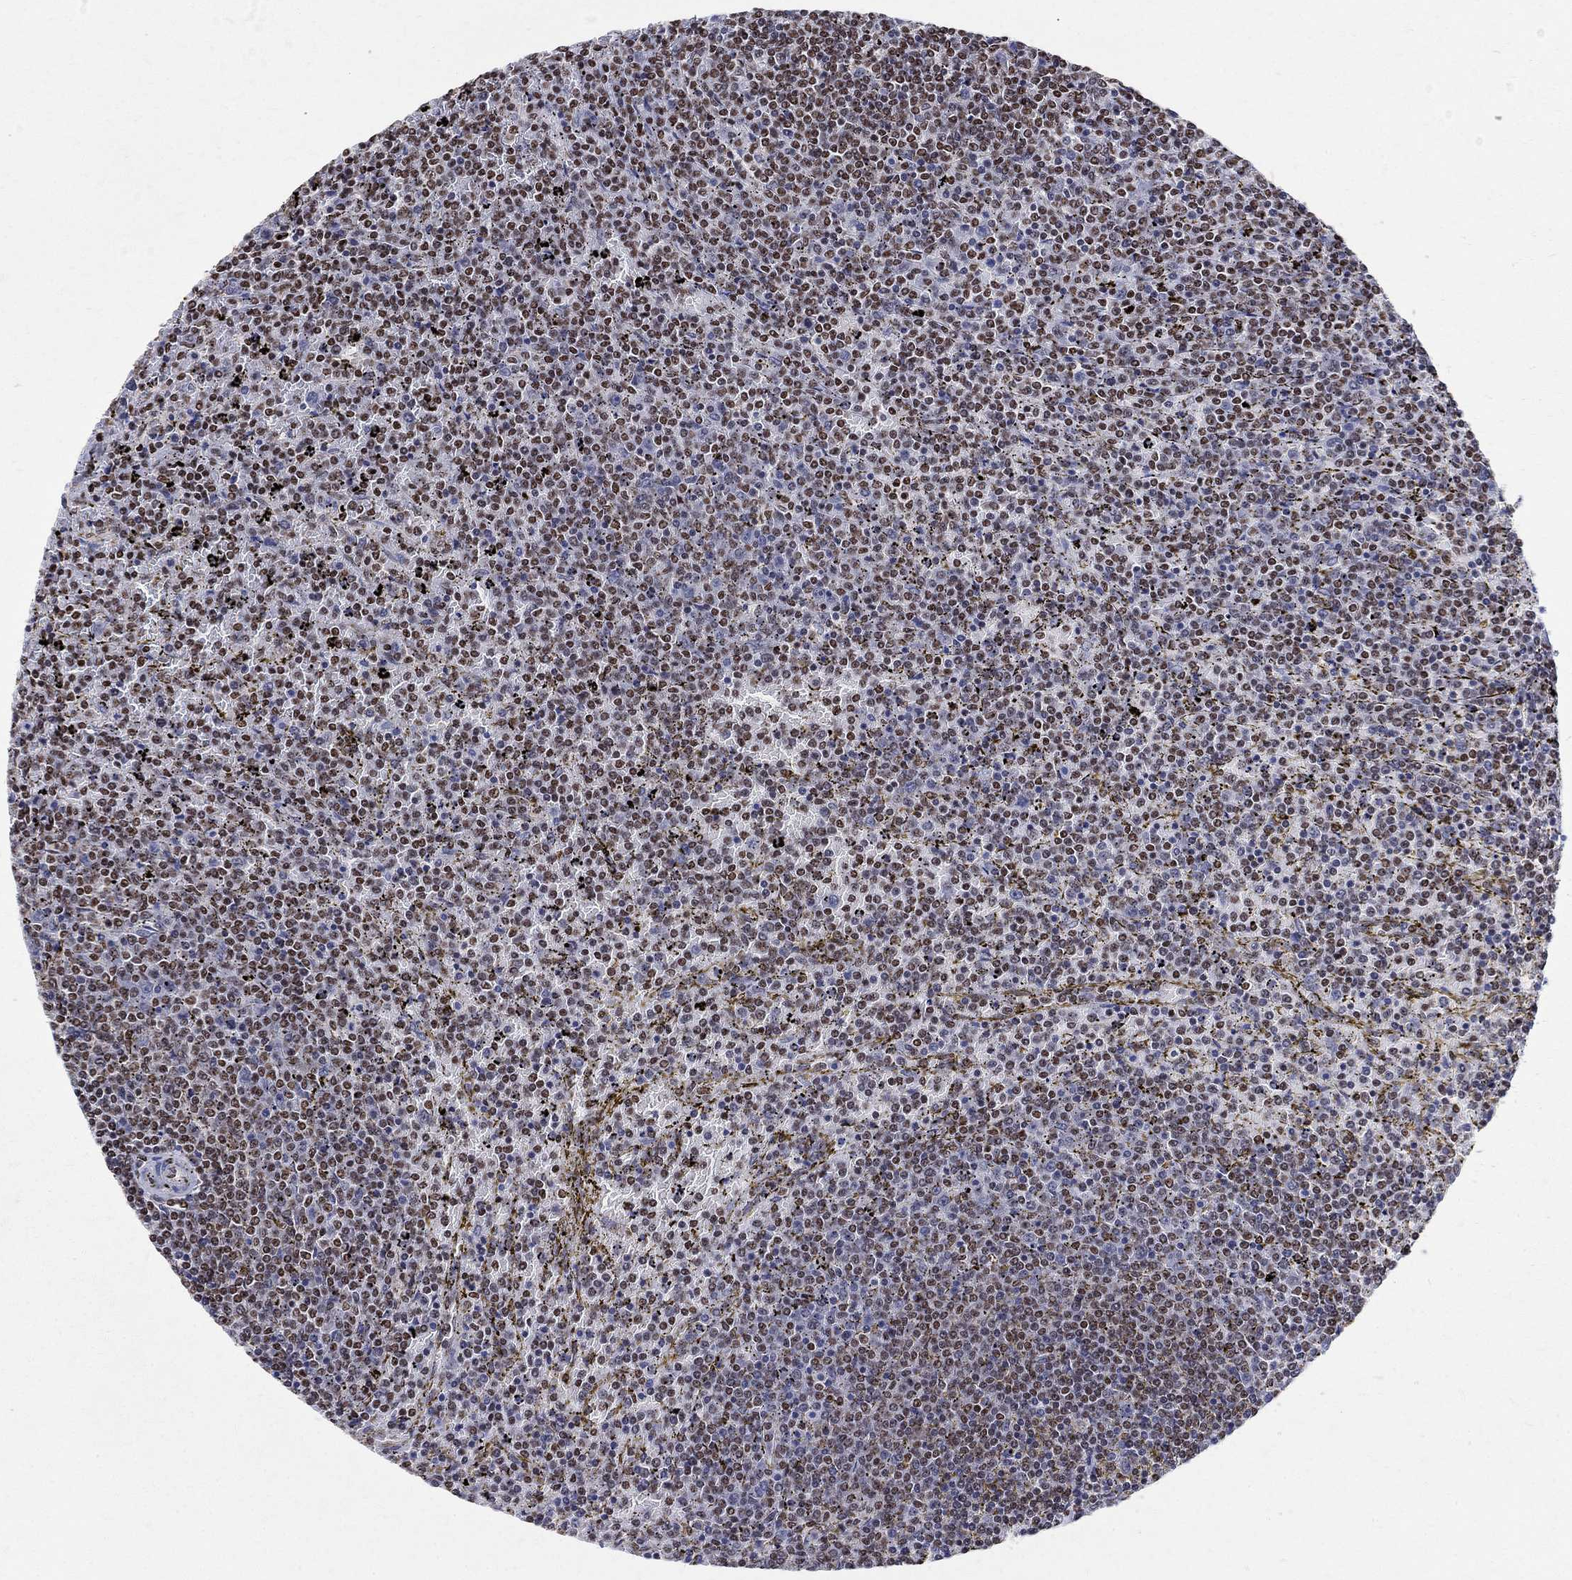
{"staining": {"intensity": "moderate", "quantity": "25%-75%", "location": "nuclear"}, "tissue": "lymphoma", "cell_type": "Tumor cells", "image_type": "cancer", "snomed": [{"axis": "morphology", "description": "Malignant lymphoma, non-Hodgkin's type, Low grade"}, {"axis": "topography", "description": "Spleen"}], "caption": "Protein analysis of lymphoma tissue shows moderate nuclear expression in about 25%-75% of tumor cells.", "gene": "FBXO16", "patient": {"sex": "female", "age": 77}}